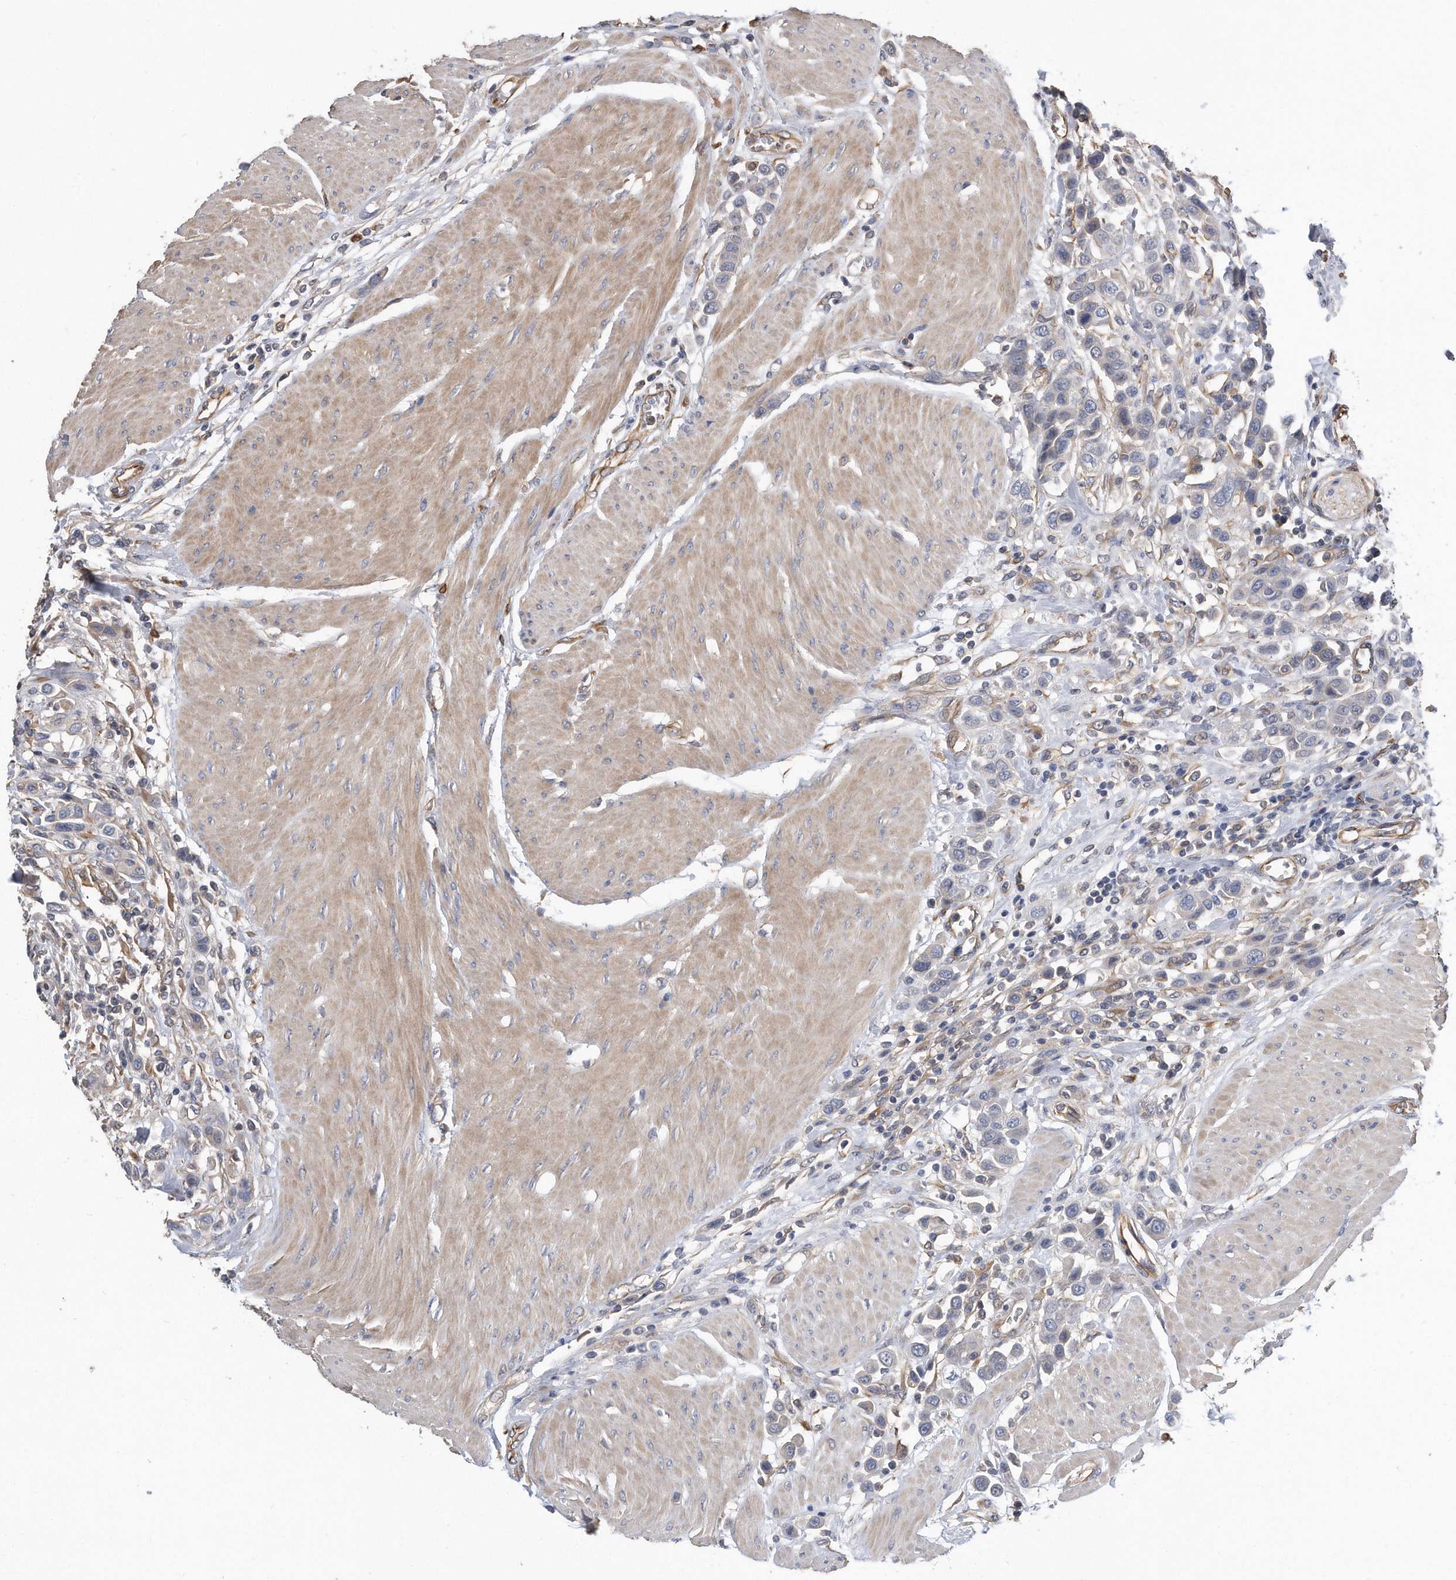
{"staining": {"intensity": "negative", "quantity": "none", "location": "none"}, "tissue": "urothelial cancer", "cell_type": "Tumor cells", "image_type": "cancer", "snomed": [{"axis": "morphology", "description": "Urothelial carcinoma, High grade"}, {"axis": "topography", "description": "Urinary bladder"}], "caption": "High magnification brightfield microscopy of high-grade urothelial carcinoma stained with DAB (brown) and counterstained with hematoxylin (blue): tumor cells show no significant positivity.", "gene": "GPC1", "patient": {"sex": "male", "age": 50}}